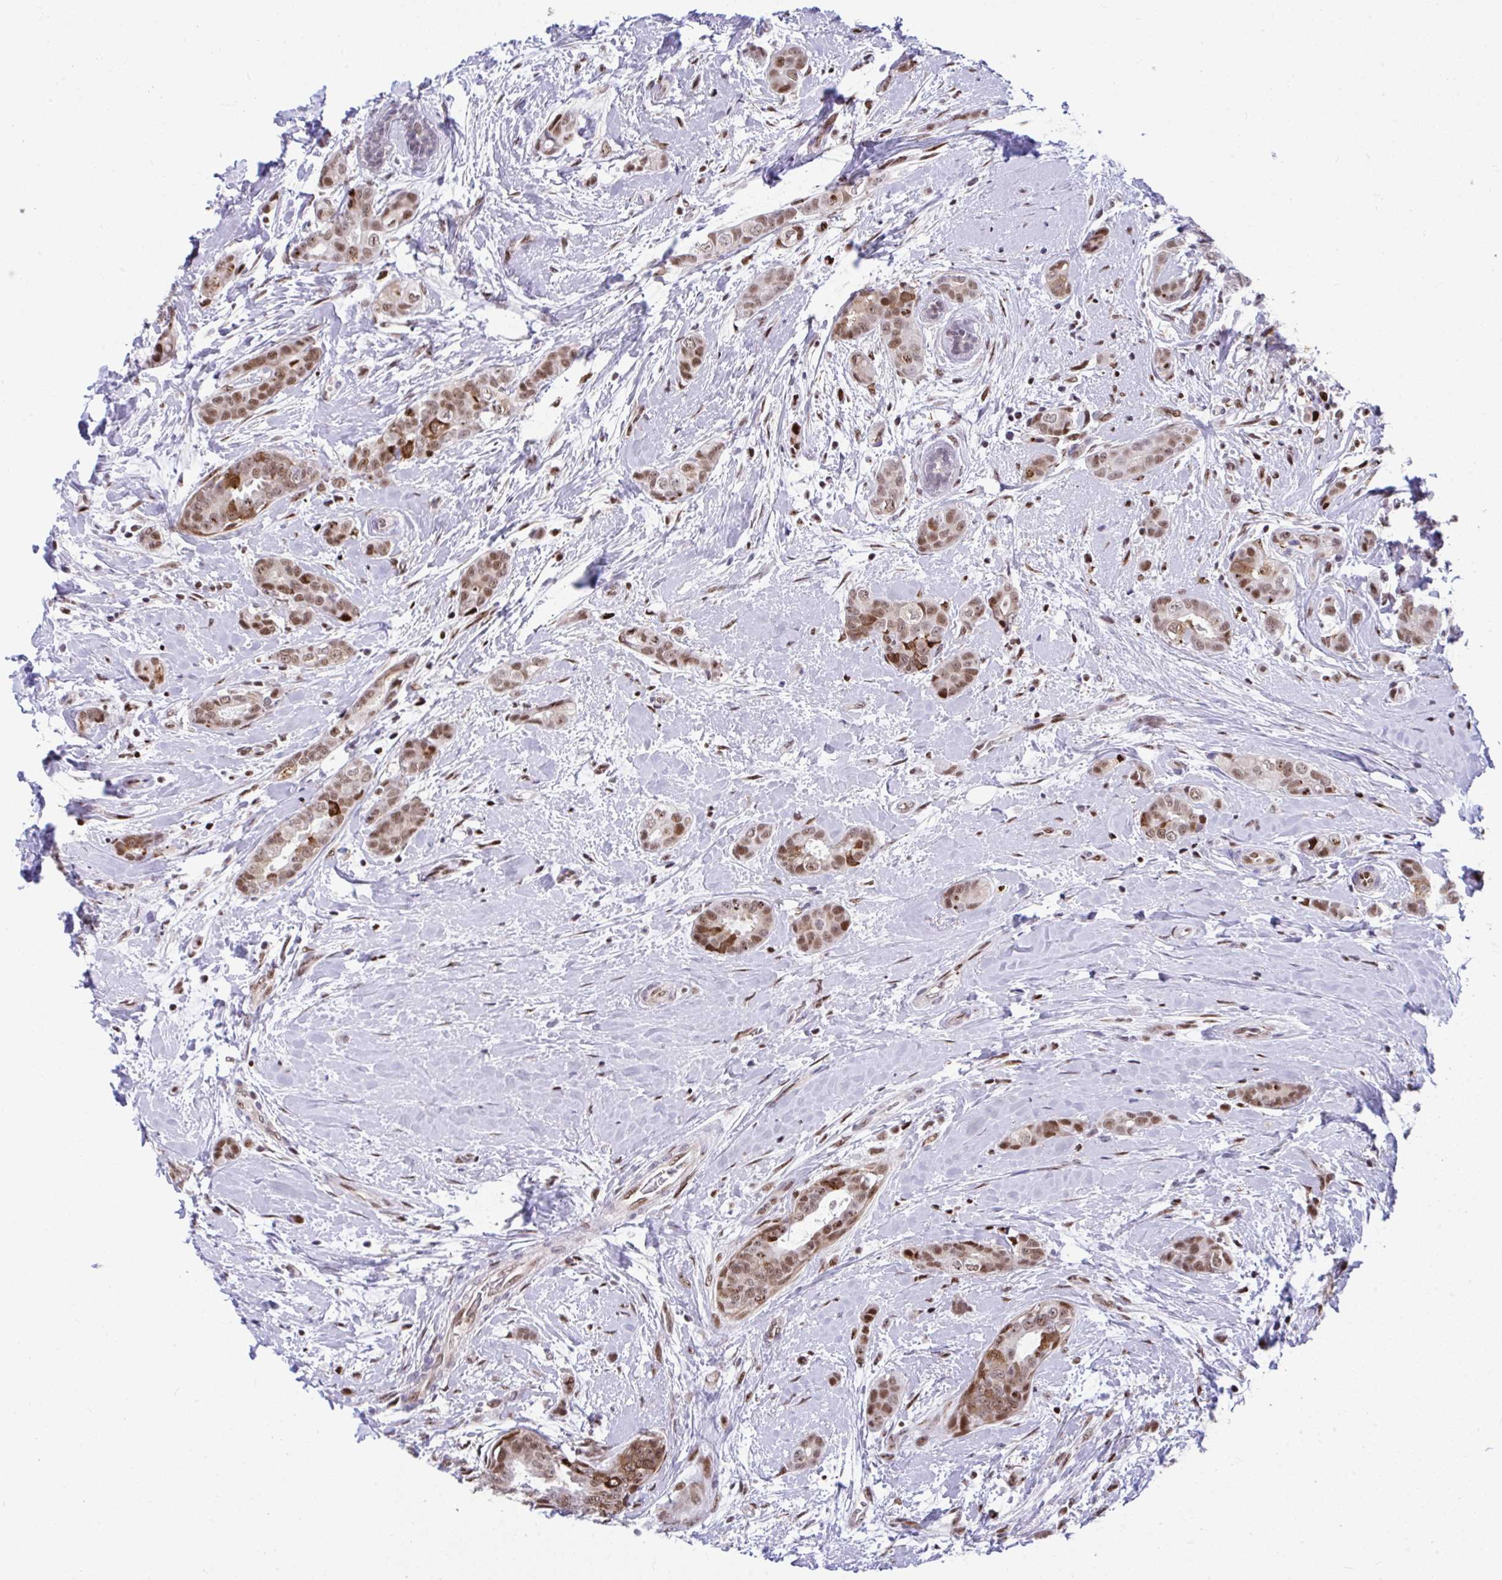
{"staining": {"intensity": "moderate", "quantity": ">75%", "location": "nuclear"}, "tissue": "breast cancer", "cell_type": "Tumor cells", "image_type": "cancer", "snomed": [{"axis": "morphology", "description": "Duct carcinoma"}, {"axis": "topography", "description": "Breast"}], "caption": "Immunohistochemistry (IHC) micrograph of neoplastic tissue: invasive ductal carcinoma (breast) stained using immunohistochemistry (IHC) shows medium levels of moderate protein expression localized specifically in the nuclear of tumor cells, appearing as a nuclear brown color.", "gene": "SLC35C2", "patient": {"sex": "female", "age": 45}}